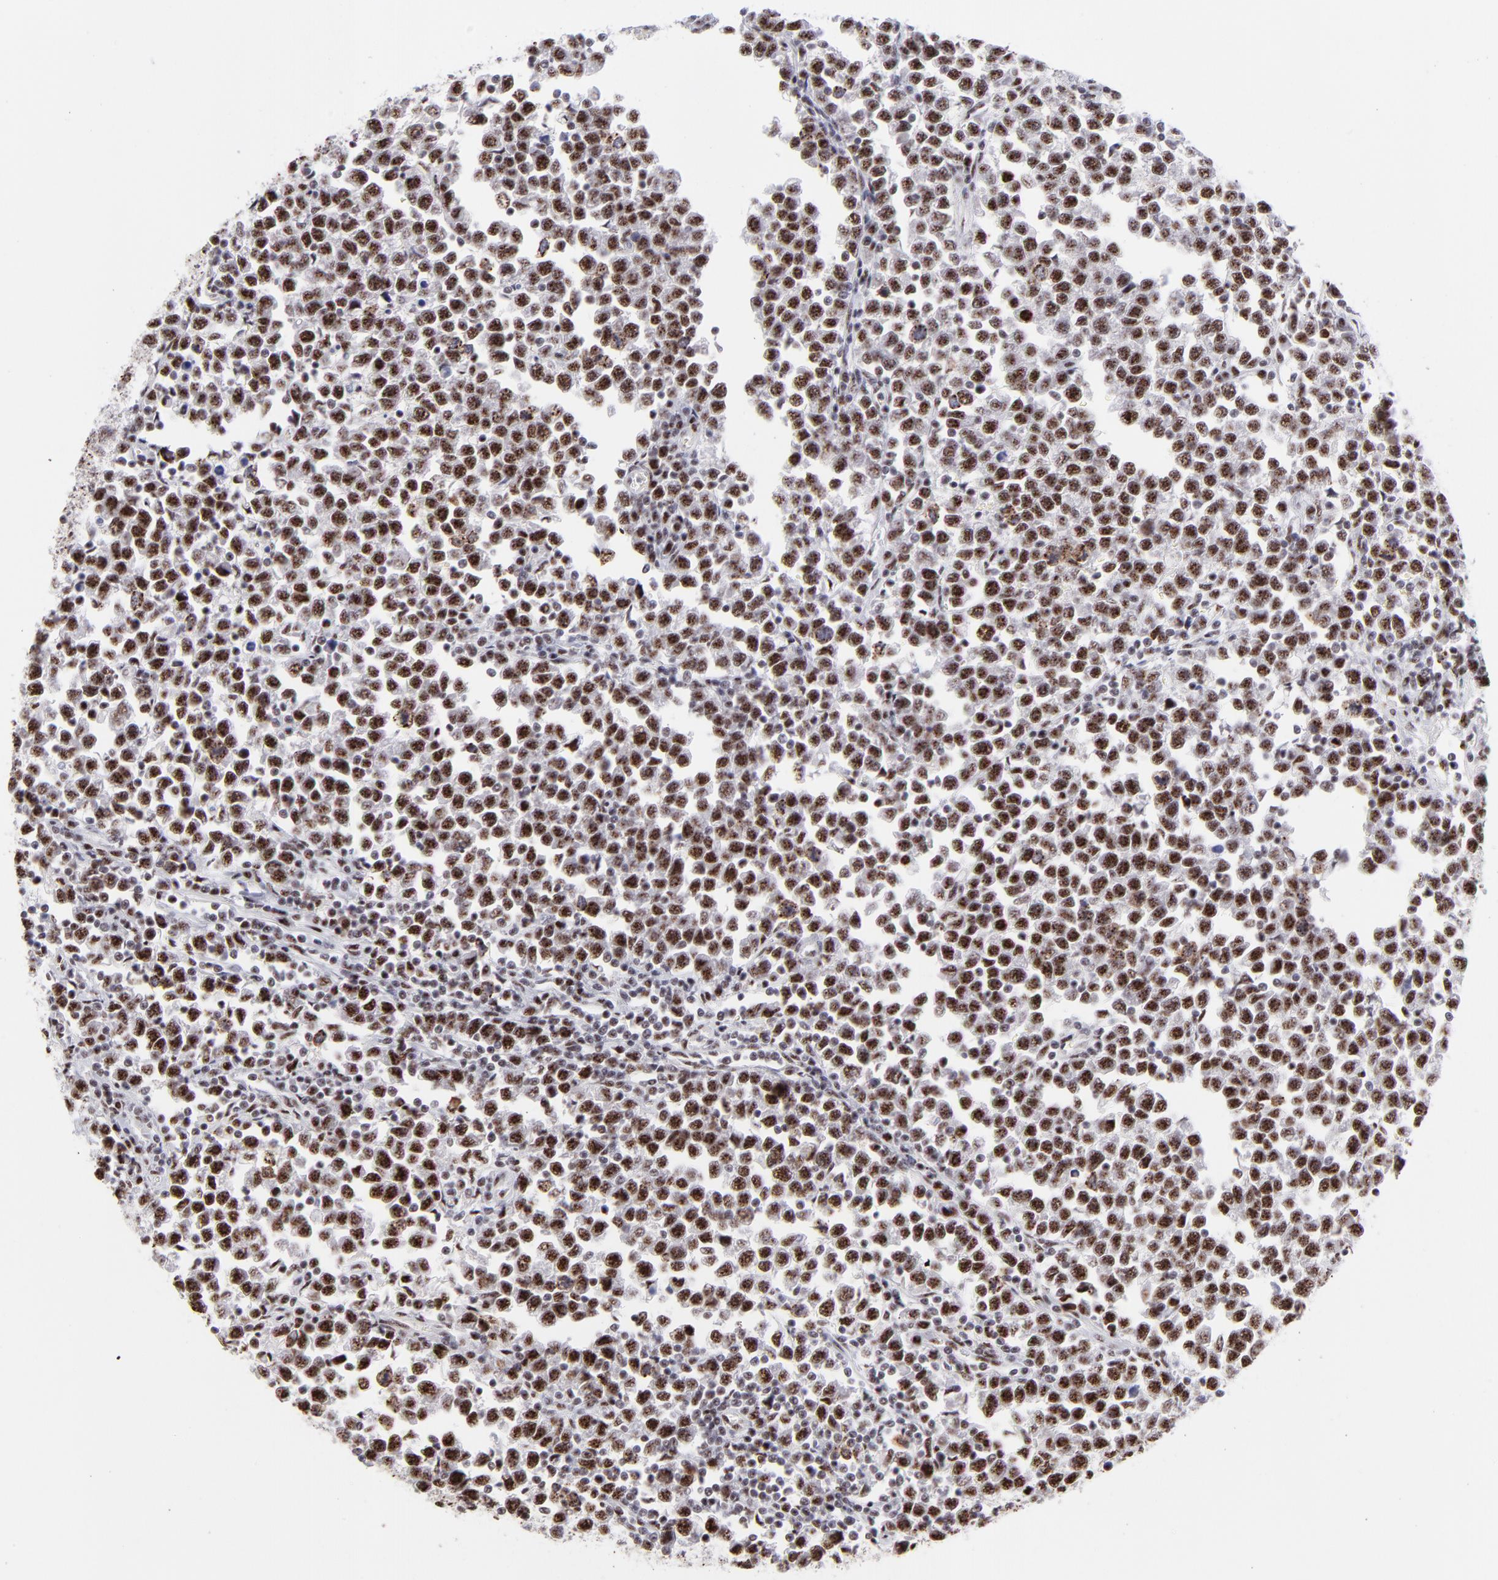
{"staining": {"intensity": "moderate", "quantity": ">75%", "location": "nuclear"}, "tissue": "testis cancer", "cell_type": "Tumor cells", "image_type": "cancer", "snomed": [{"axis": "morphology", "description": "Seminoma, NOS"}, {"axis": "topography", "description": "Testis"}], "caption": "Immunohistochemistry (DAB (3,3'-diaminobenzidine)) staining of testis cancer (seminoma) exhibits moderate nuclear protein staining in about >75% of tumor cells.", "gene": "CDC25C", "patient": {"sex": "male", "age": 43}}